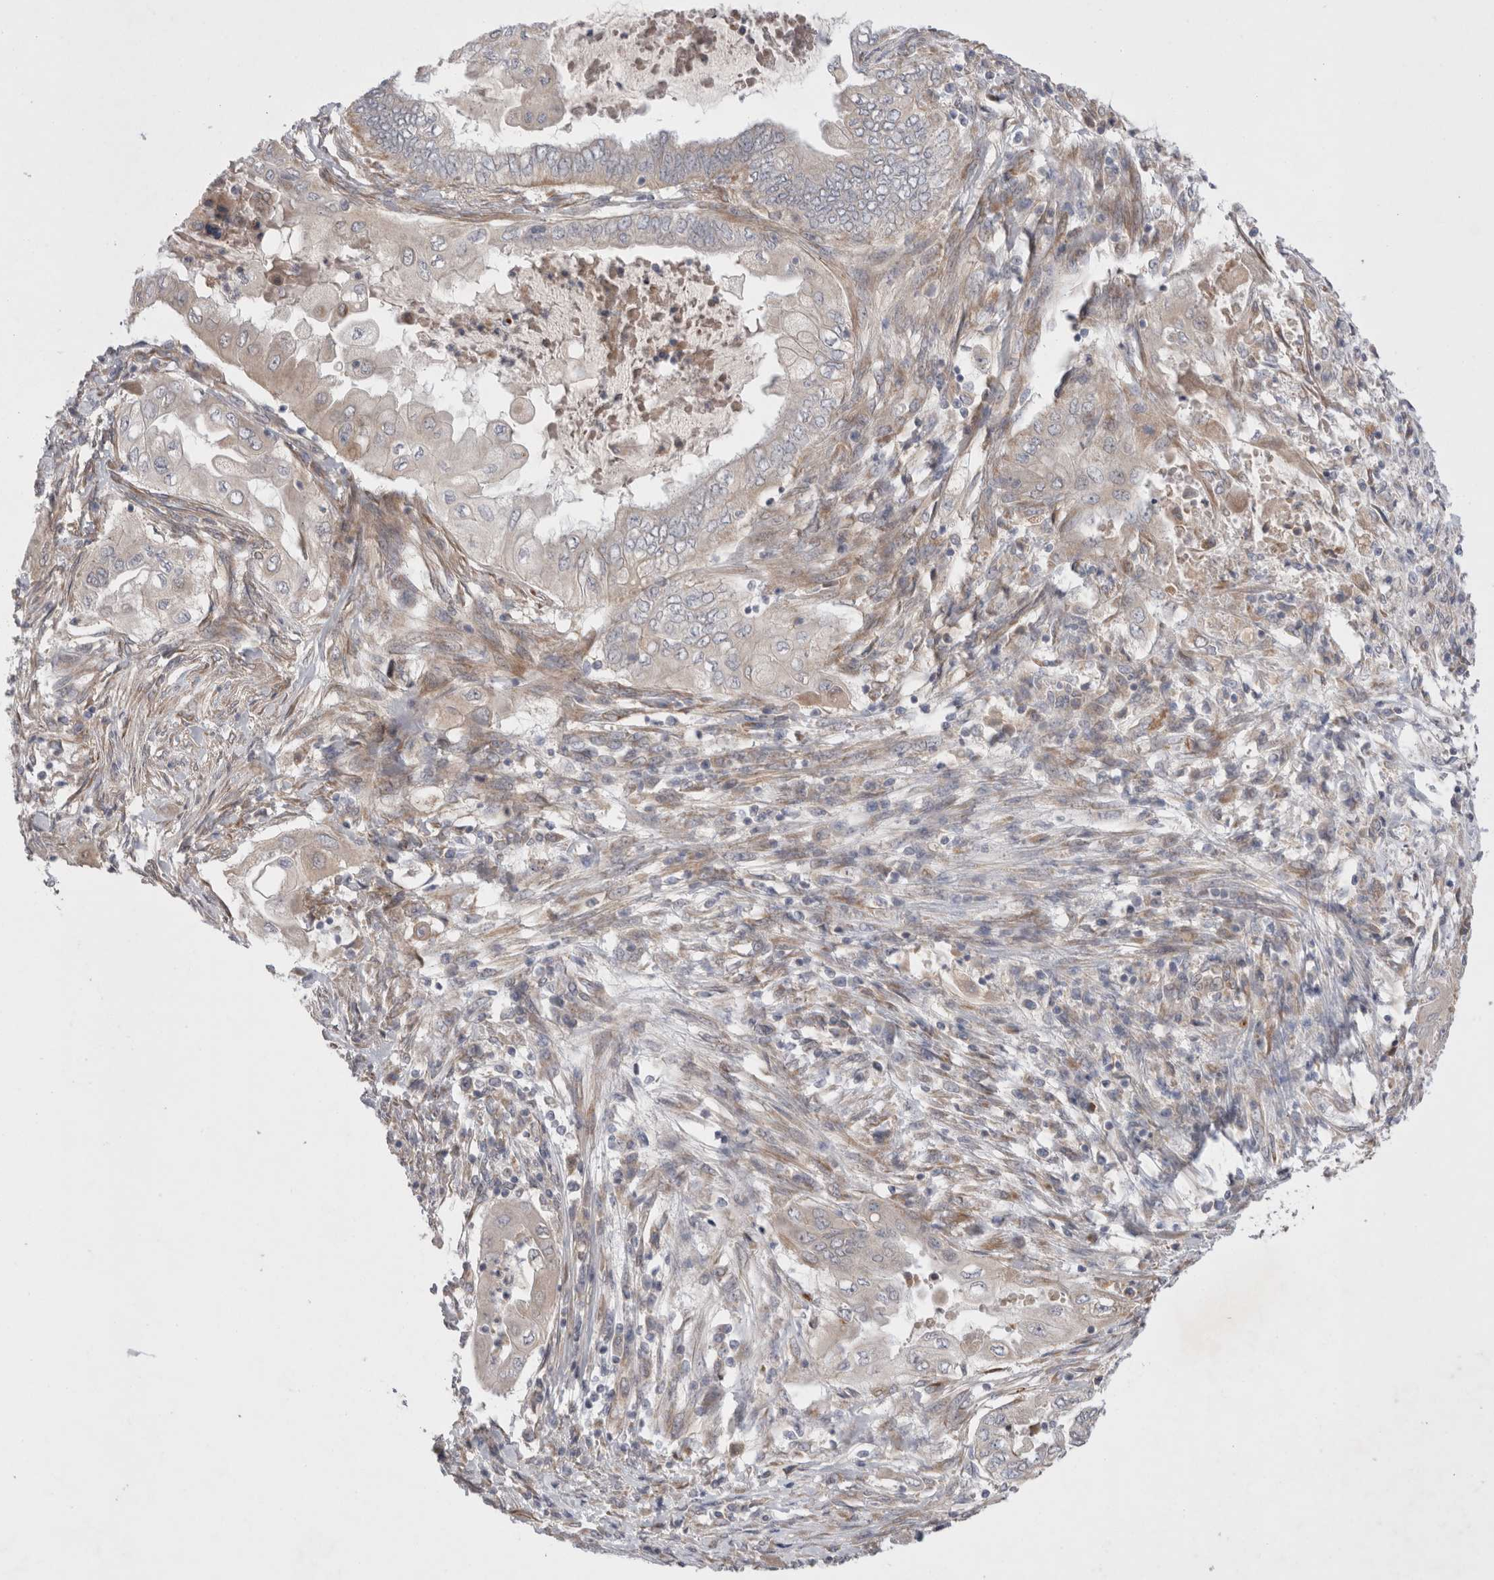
{"staining": {"intensity": "weak", "quantity": "25%-75%", "location": "cytoplasmic/membranous"}, "tissue": "endometrial cancer", "cell_type": "Tumor cells", "image_type": "cancer", "snomed": [{"axis": "morphology", "description": "Adenocarcinoma, NOS"}, {"axis": "topography", "description": "Uterus"}, {"axis": "topography", "description": "Endometrium"}], "caption": "Endometrial adenocarcinoma stained with immunohistochemistry demonstrates weak cytoplasmic/membranous staining in about 25%-75% of tumor cells.", "gene": "NPC1", "patient": {"sex": "female", "age": 70}}